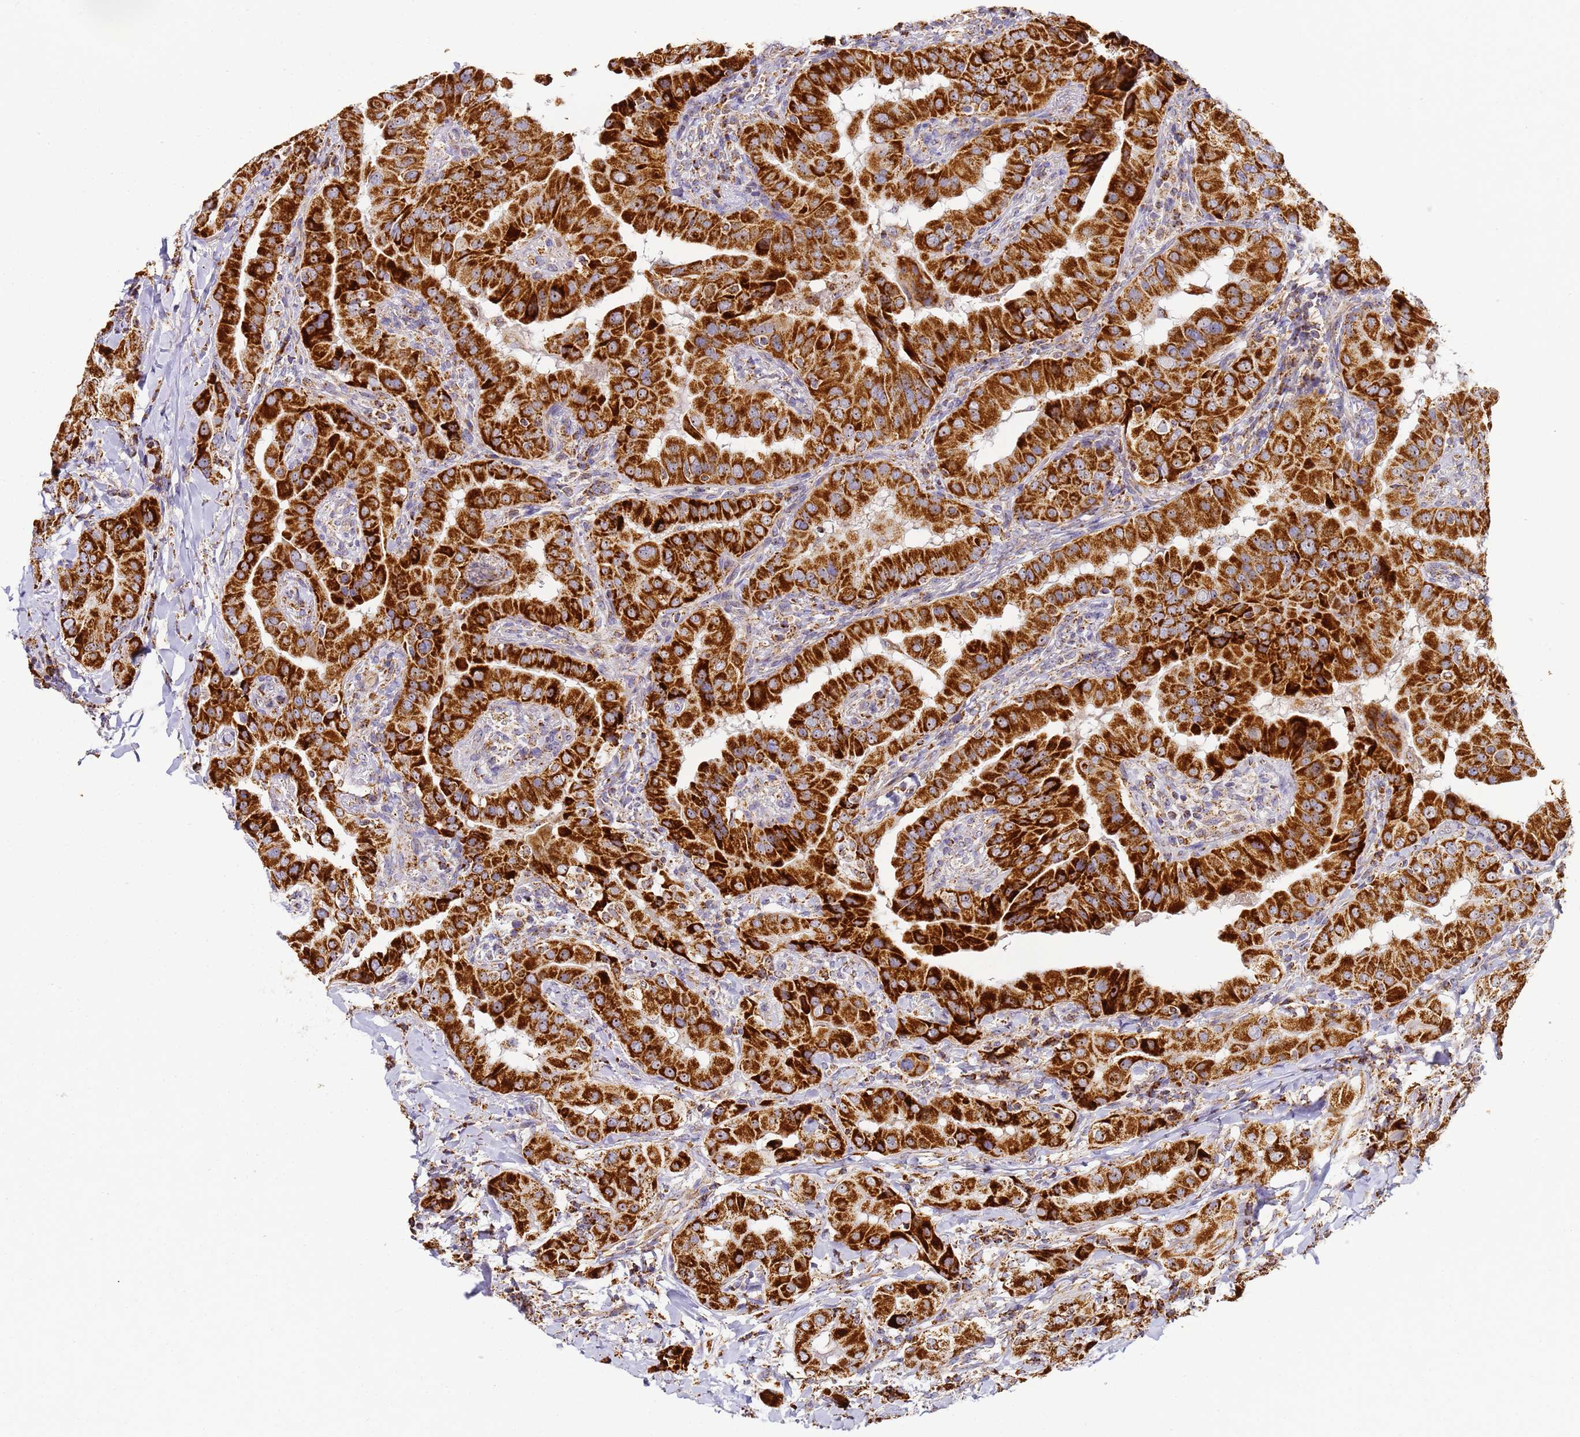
{"staining": {"intensity": "strong", "quantity": ">75%", "location": "cytoplasmic/membranous,nuclear"}, "tissue": "thyroid cancer", "cell_type": "Tumor cells", "image_type": "cancer", "snomed": [{"axis": "morphology", "description": "Papillary adenocarcinoma, NOS"}, {"axis": "topography", "description": "Thyroid gland"}], "caption": "An immunohistochemistry micrograph of tumor tissue is shown. Protein staining in brown shows strong cytoplasmic/membranous and nuclear positivity in papillary adenocarcinoma (thyroid) within tumor cells.", "gene": "FRG2C", "patient": {"sex": "male", "age": 33}}